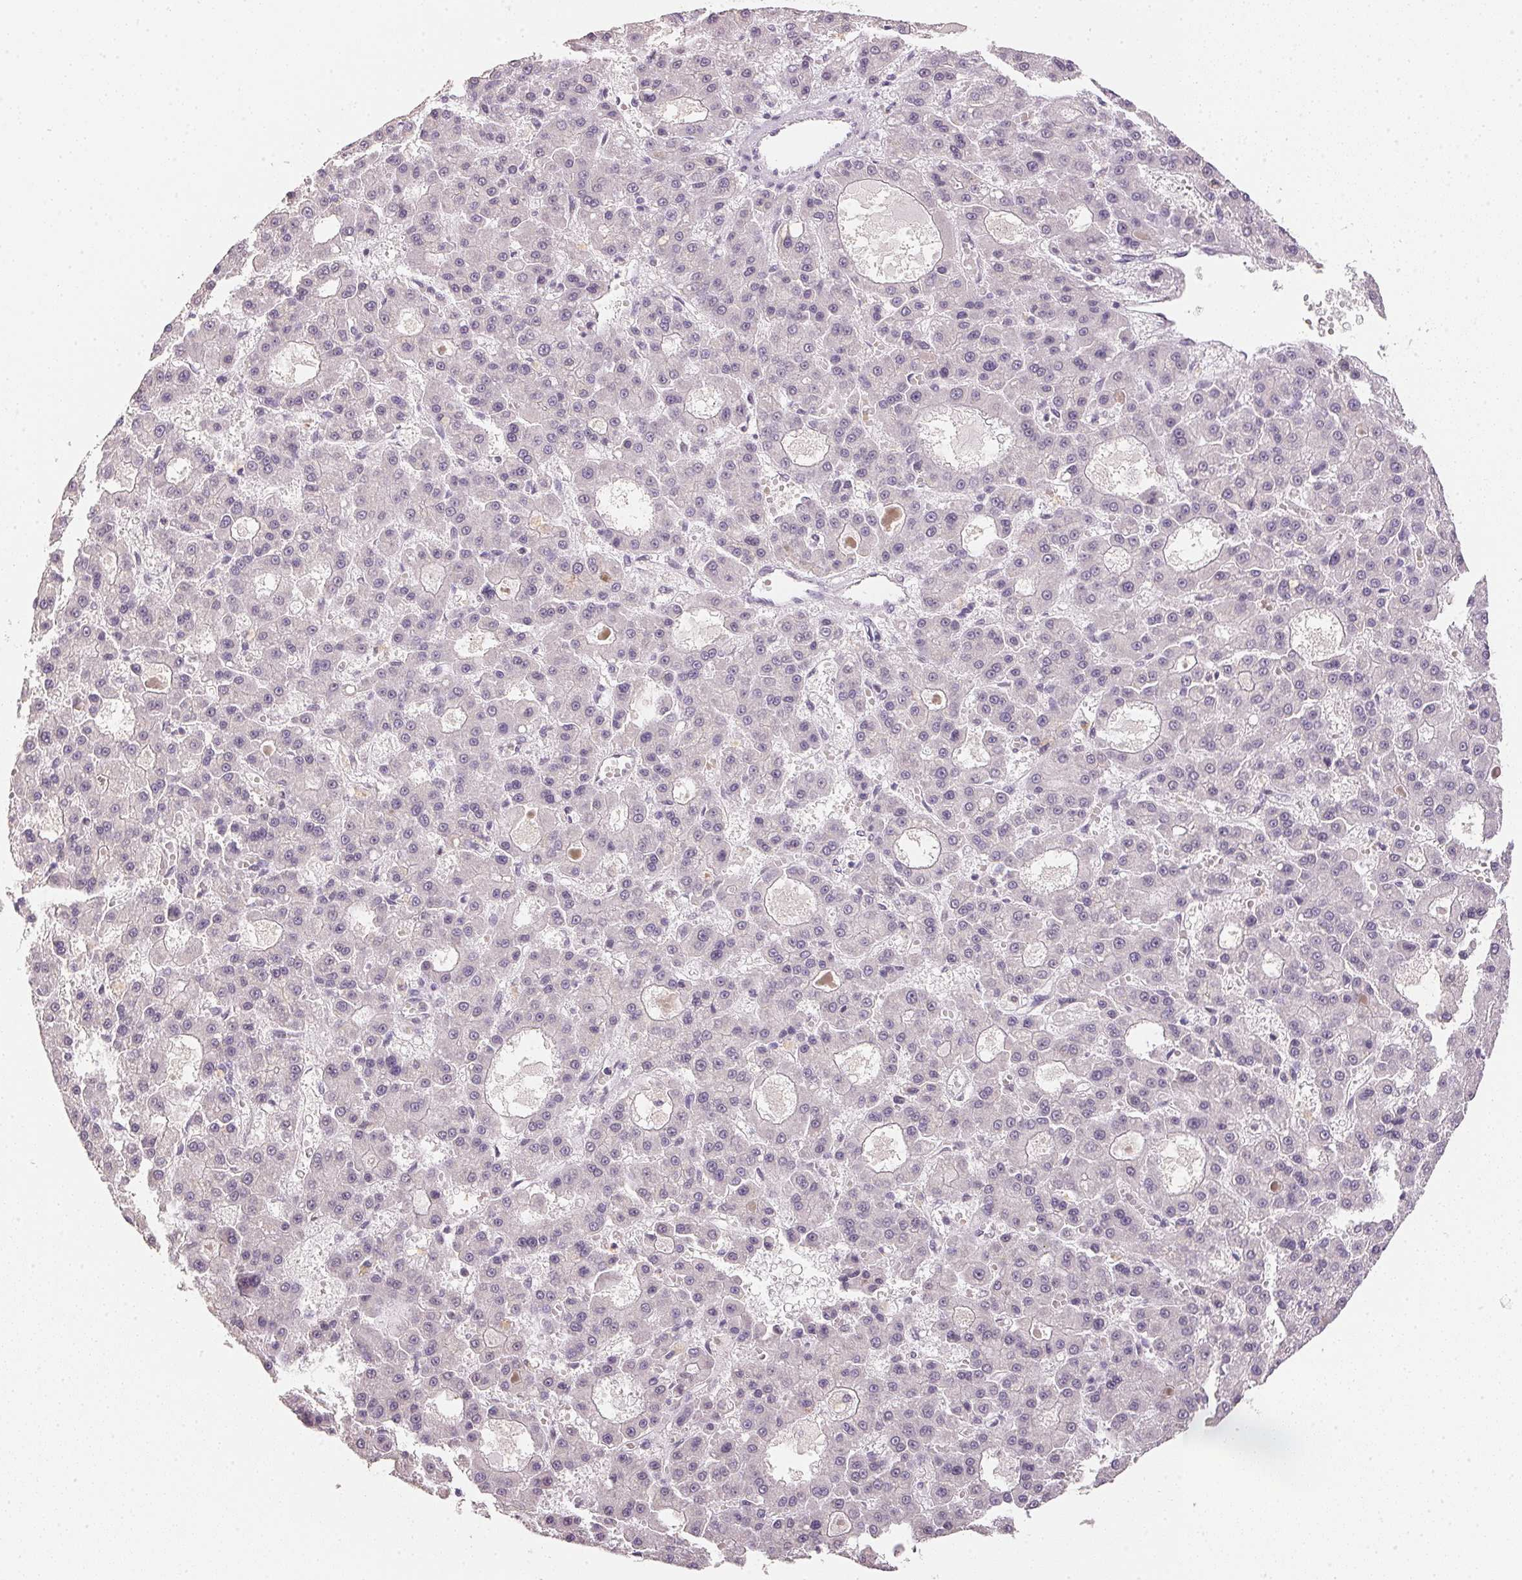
{"staining": {"intensity": "negative", "quantity": "none", "location": "none"}, "tissue": "liver cancer", "cell_type": "Tumor cells", "image_type": "cancer", "snomed": [{"axis": "morphology", "description": "Carcinoma, Hepatocellular, NOS"}, {"axis": "topography", "description": "Liver"}], "caption": "A micrograph of human liver cancer (hepatocellular carcinoma) is negative for staining in tumor cells.", "gene": "POLR3G", "patient": {"sex": "male", "age": 70}}